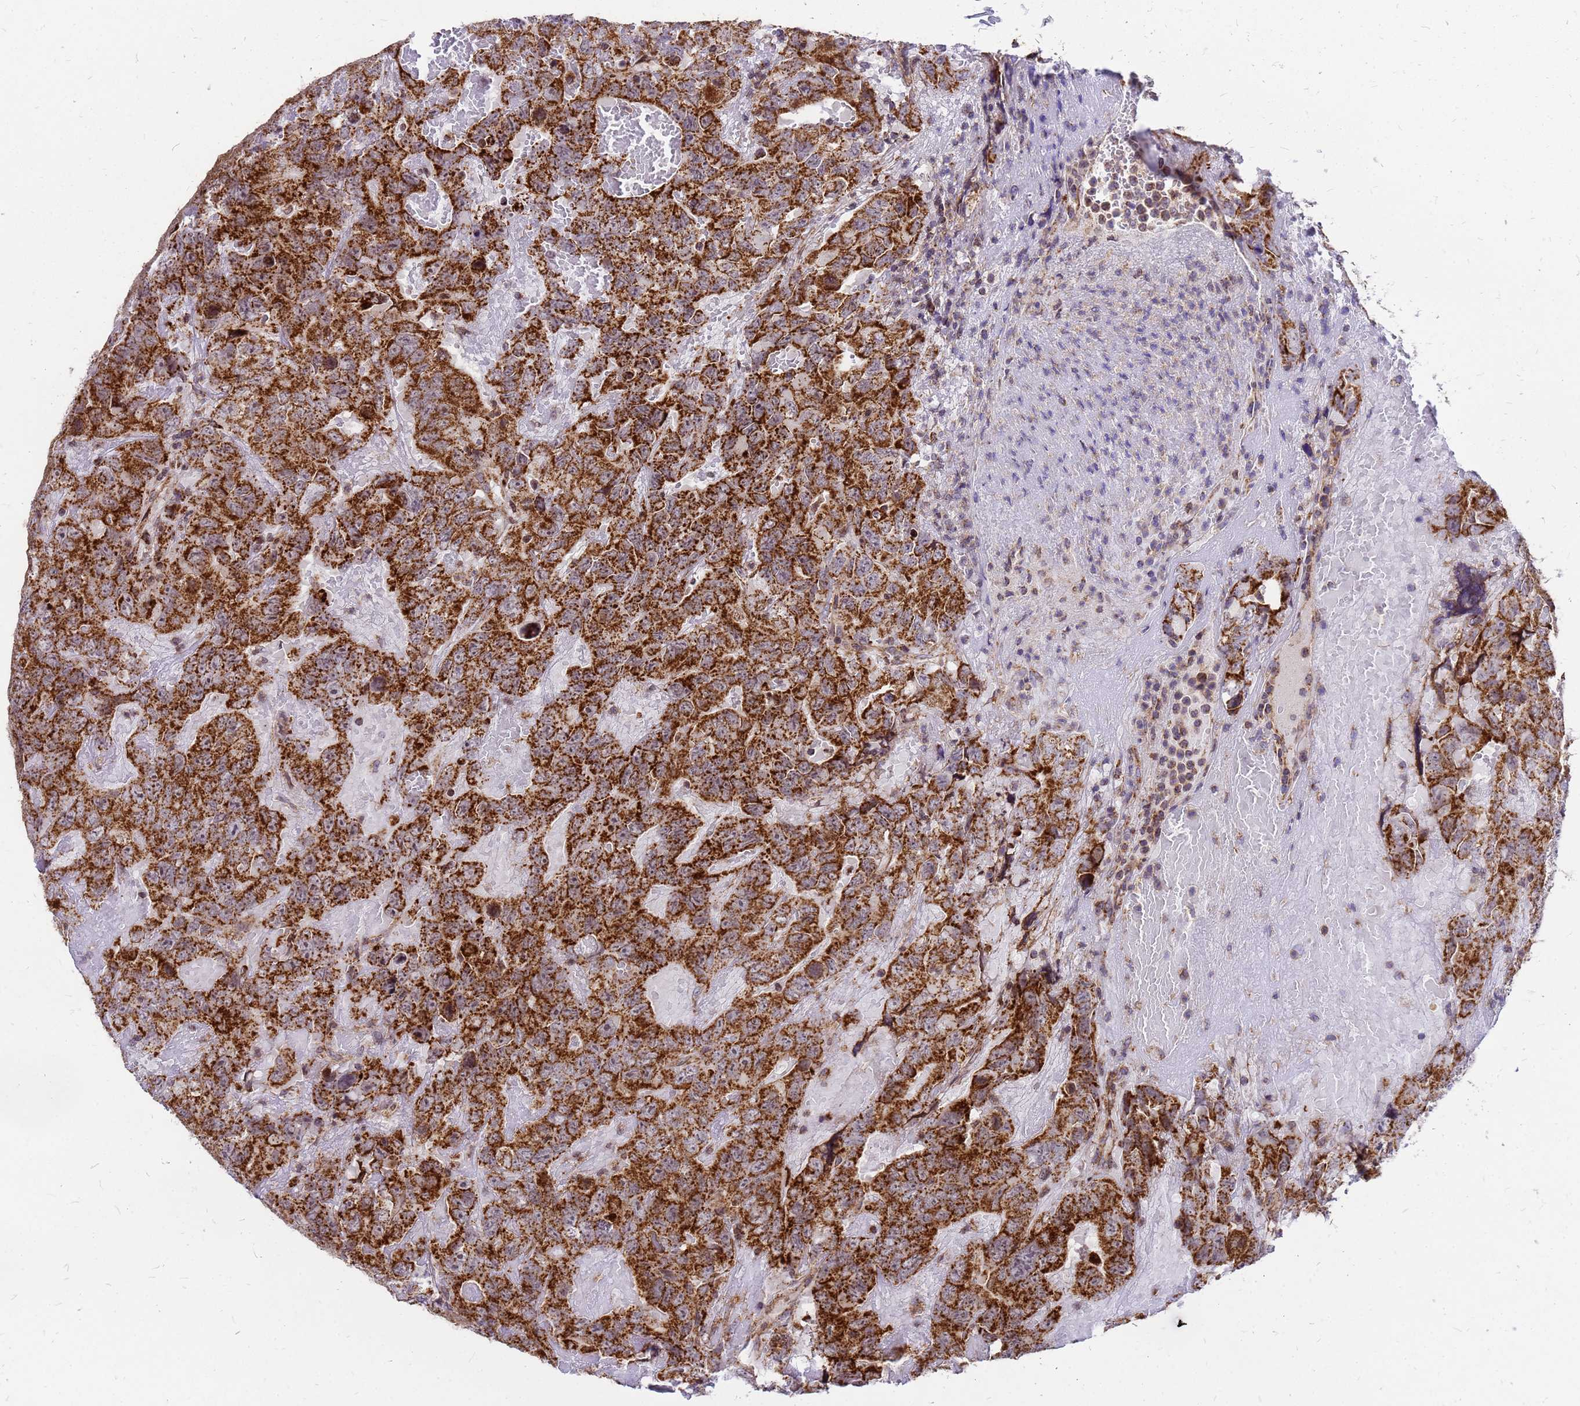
{"staining": {"intensity": "strong", "quantity": ">75%", "location": "cytoplasmic/membranous"}, "tissue": "testis cancer", "cell_type": "Tumor cells", "image_type": "cancer", "snomed": [{"axis": "morphology", "description": "Carcinoma, Embryonal, NOS"}, {"axis": "topography", "description": "Testis"}], "caption": "About >75% of tumor cells in embryonal carcinoma (testis) exhibit strong cytoplasmic/membranous protein expression as visualized by brown immunohistochemical staining.", "gene": "MRPS26", "patient": {"sex": "male", "age": 45}}